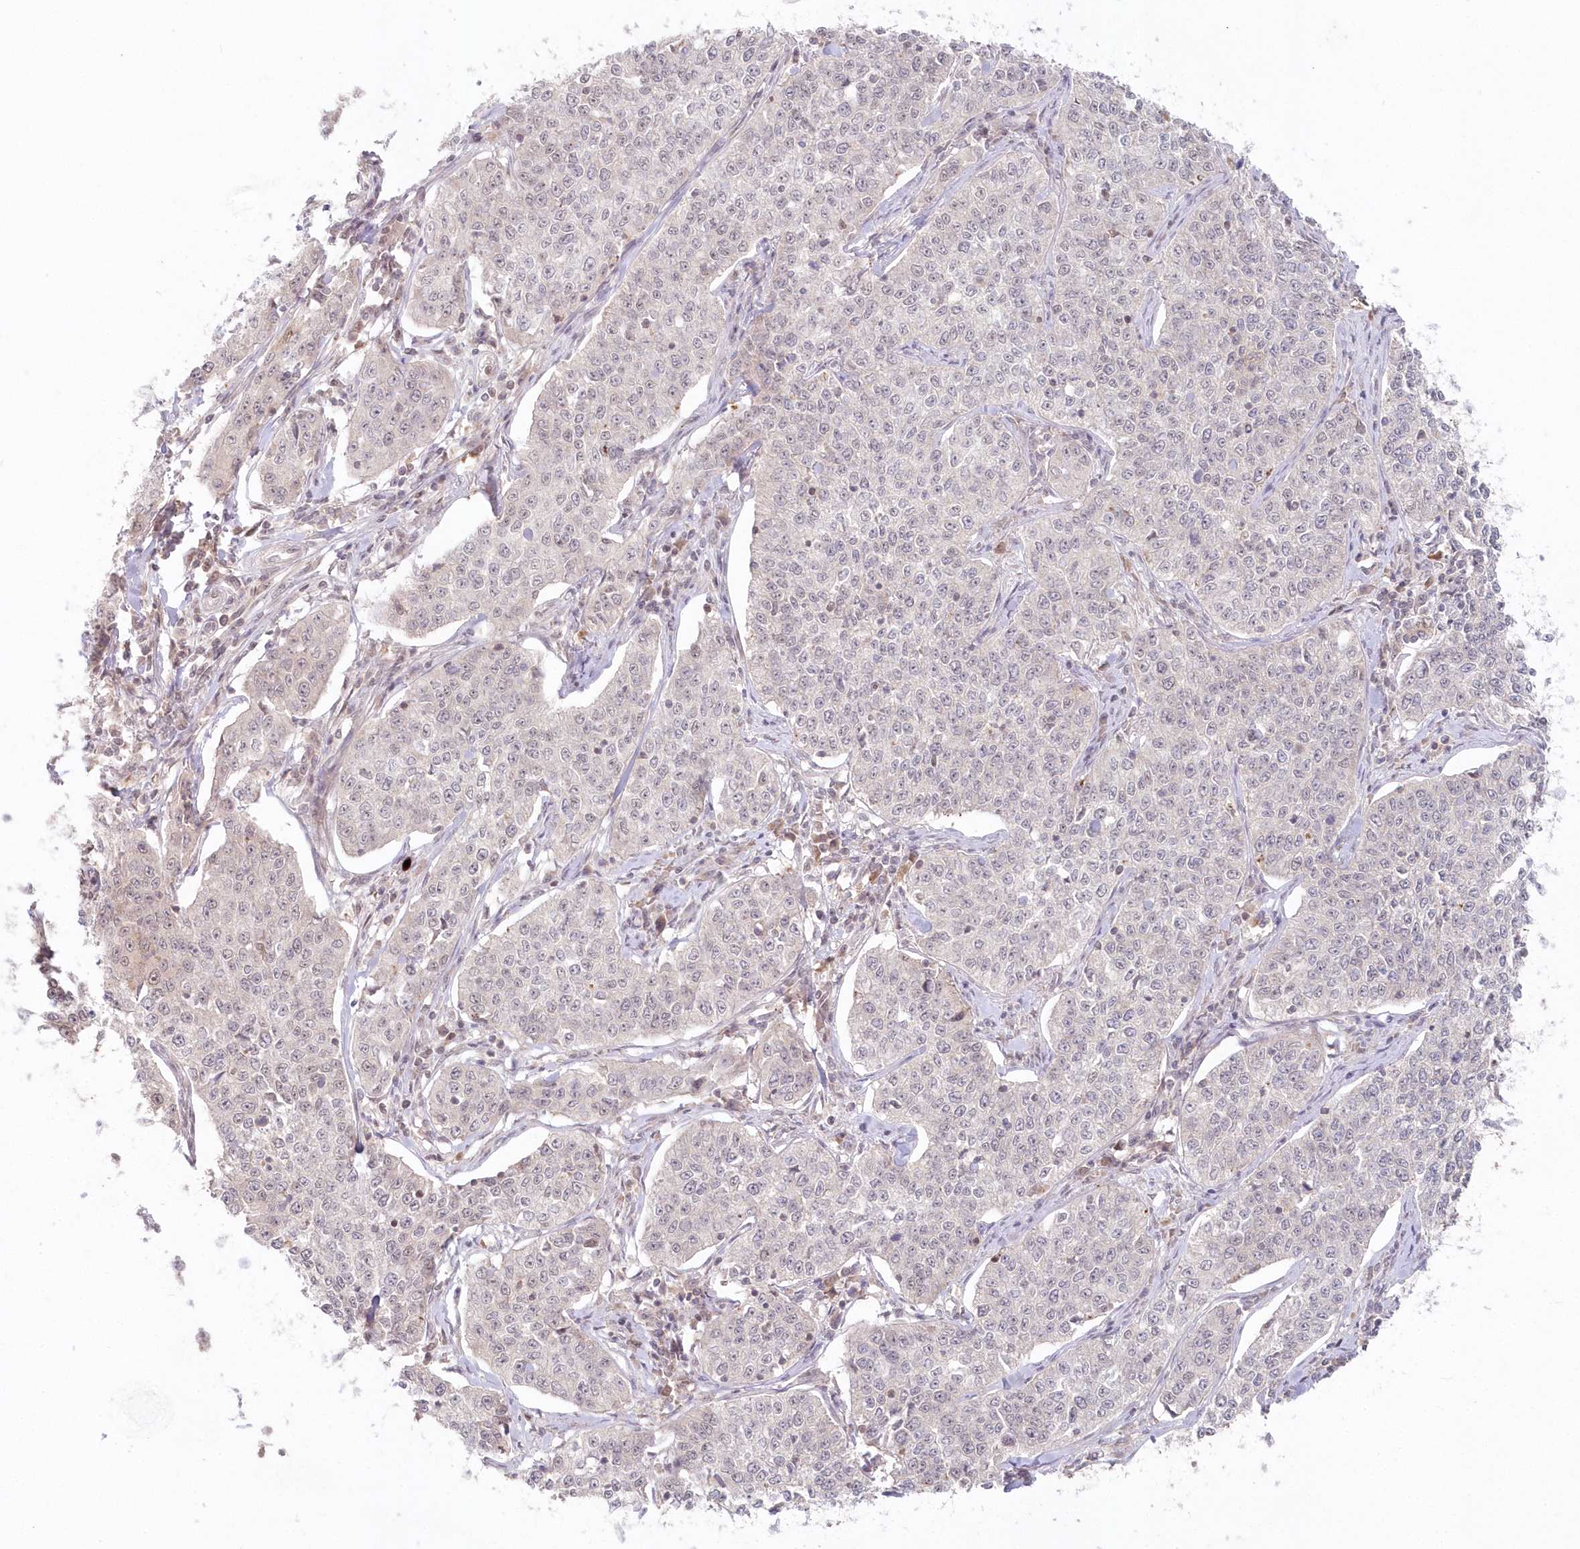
{"staining": {"intensity": "negative", "quantity": "none", "location": "none"}, "tissue": "cervical cancer", "cell_type": "Tumor cells", "image_type": "cancer", "snomed": [{"axis": "morphology", "description": "Squamous cell carcinoma, NOS"}, {"axis": "topography", "description": "Cervix"}], "caption": "Squamous cell carcinoma (cervical) stained for a protein using immunohistochemistry (IHC) exhibits no positivity tumor cells.", "gene": "ASCC1", "patient": {"sex": "female", "age": 35}}